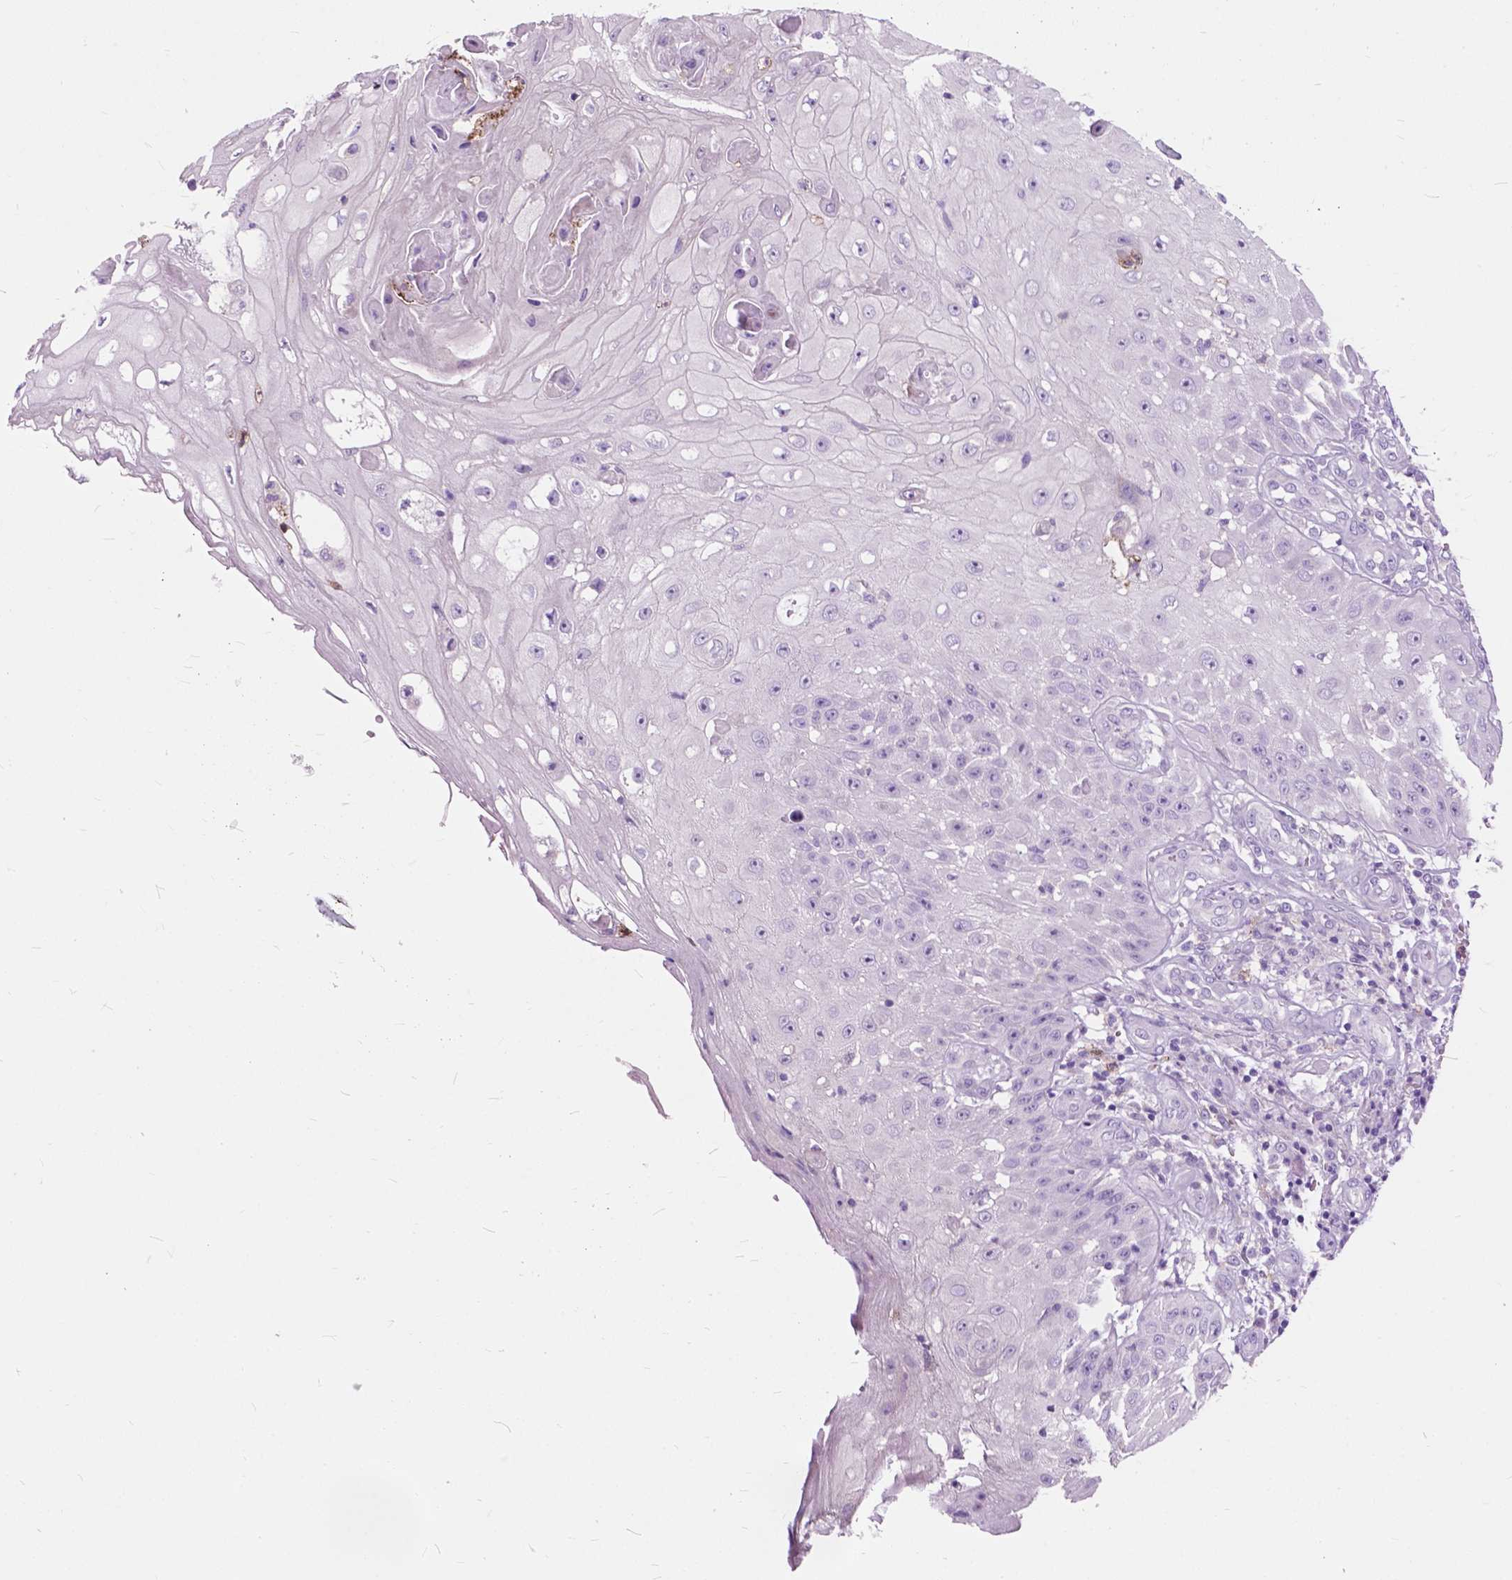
{"staining": {"intensity": "negative", "quantity": "none", "location": "none"}, "tissue": "skin cancer", "cell_type": "Tumor cells", "image_type": "cancer", "snomed": [{"axis": "morphology", "description": "Squamous cell carcinoma, NOS"}, {"axis": "topography", "description": "Skin"}], "caption": "High magnification brightfield microscopy of squamous cell carcinoma (skin) stained with DAB (brown) and counterstained with hematoxylin (blue): tumor cells show no significant expression. (DAB IHC visualized using brightfield microscopy, high magnification).", "gene": "PRR35", "patient": {"sex": "male", "age": 70}}